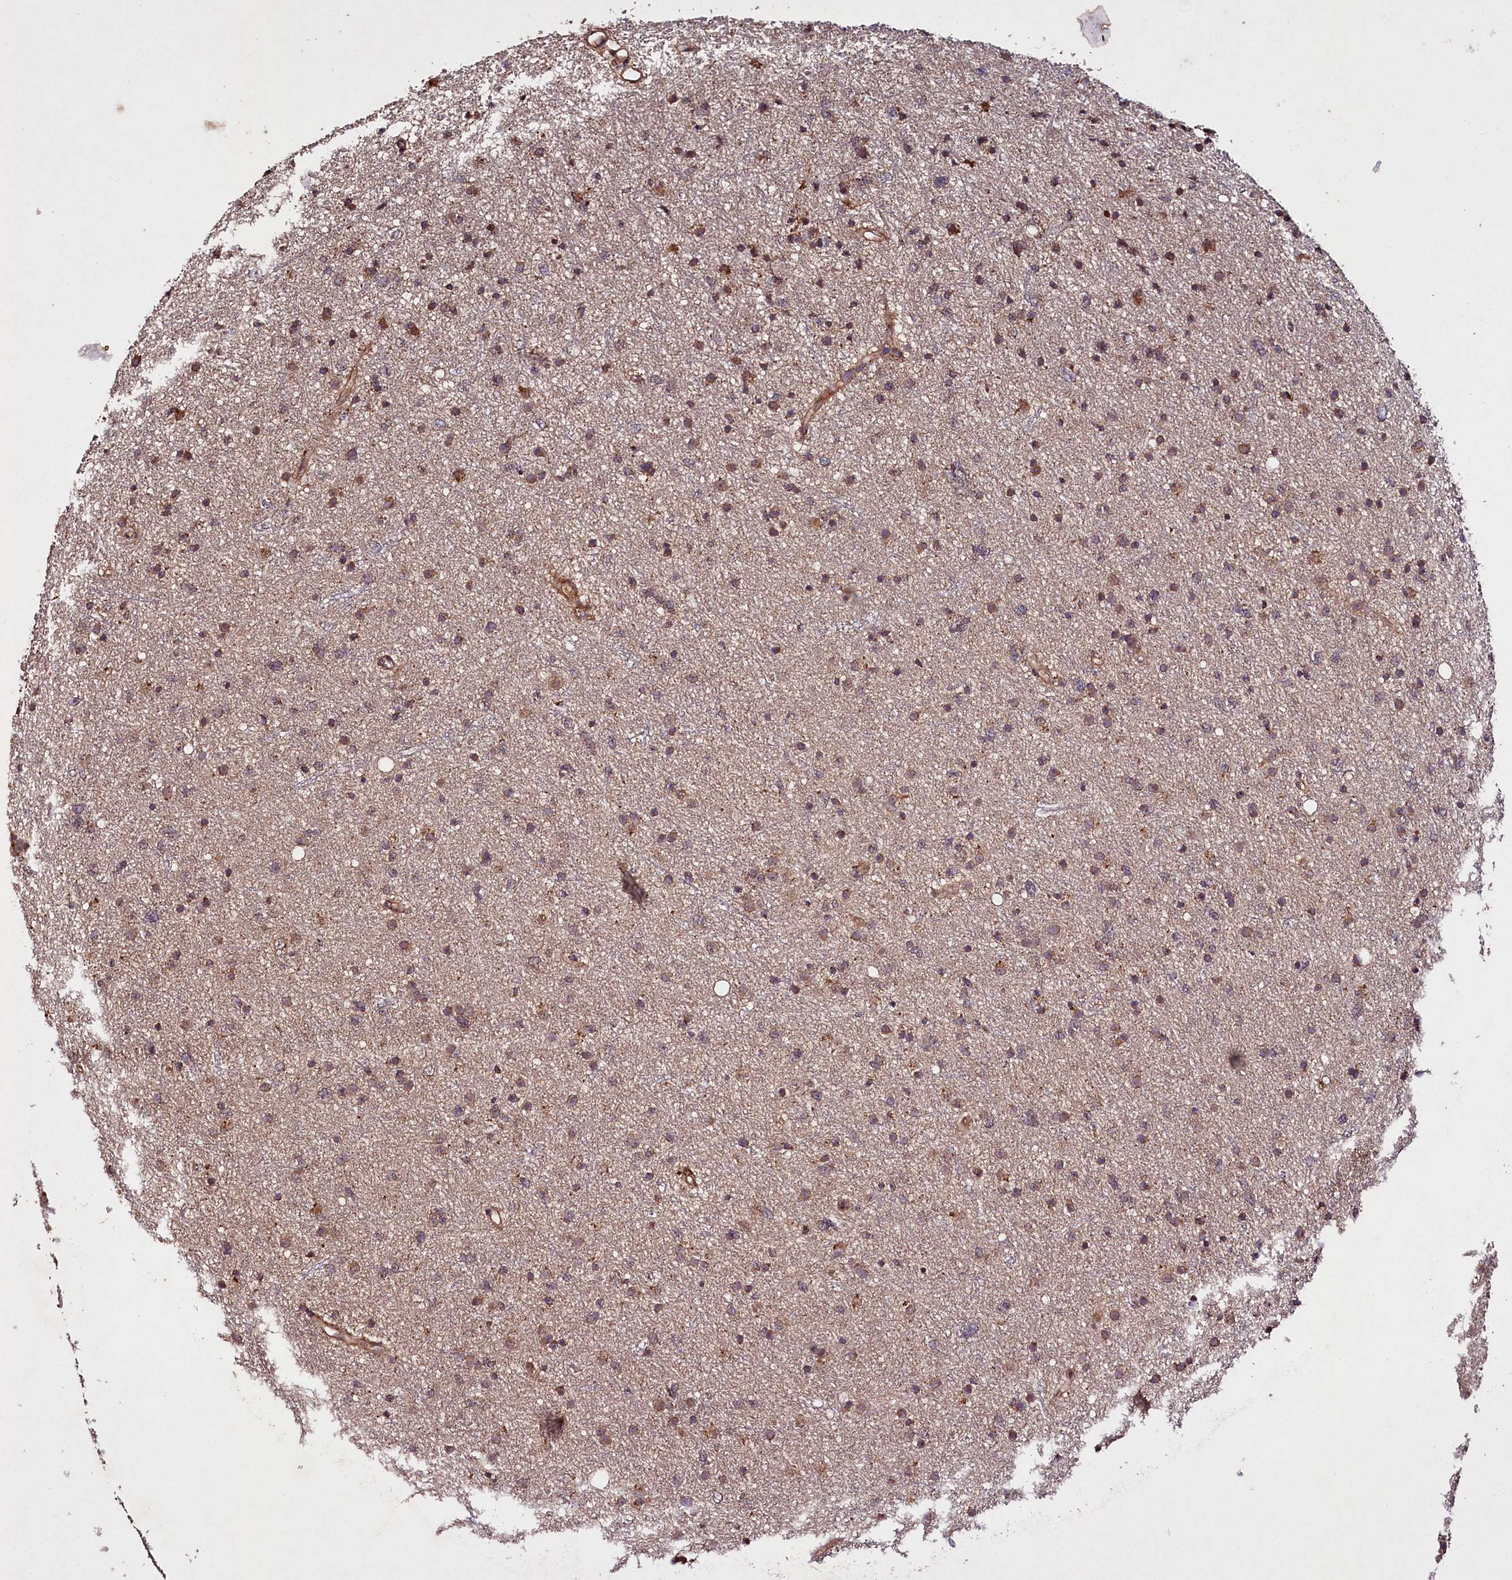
{"staining": {"intensity": "moderate", "quantity": ">75%", "location": "cytoplasmic/membranous"}, "tissue": "glioma", "cell_type": "Tumor cells", "image_type": "cancer", "snomed": [{"axis": "morphology", "description": "Glioma, malignant, Low grade"}, {"axis": "topography", "description": "Cerebral cortex"}], "caption": "Brown immunohistochemical staining in malignant low-grade glioma exhibits moderate cytoplasmic/membranous staining in about >75% of tumor cells.", "gene": "TNPO3", "patient": {"sex": "female", "age": 39}}